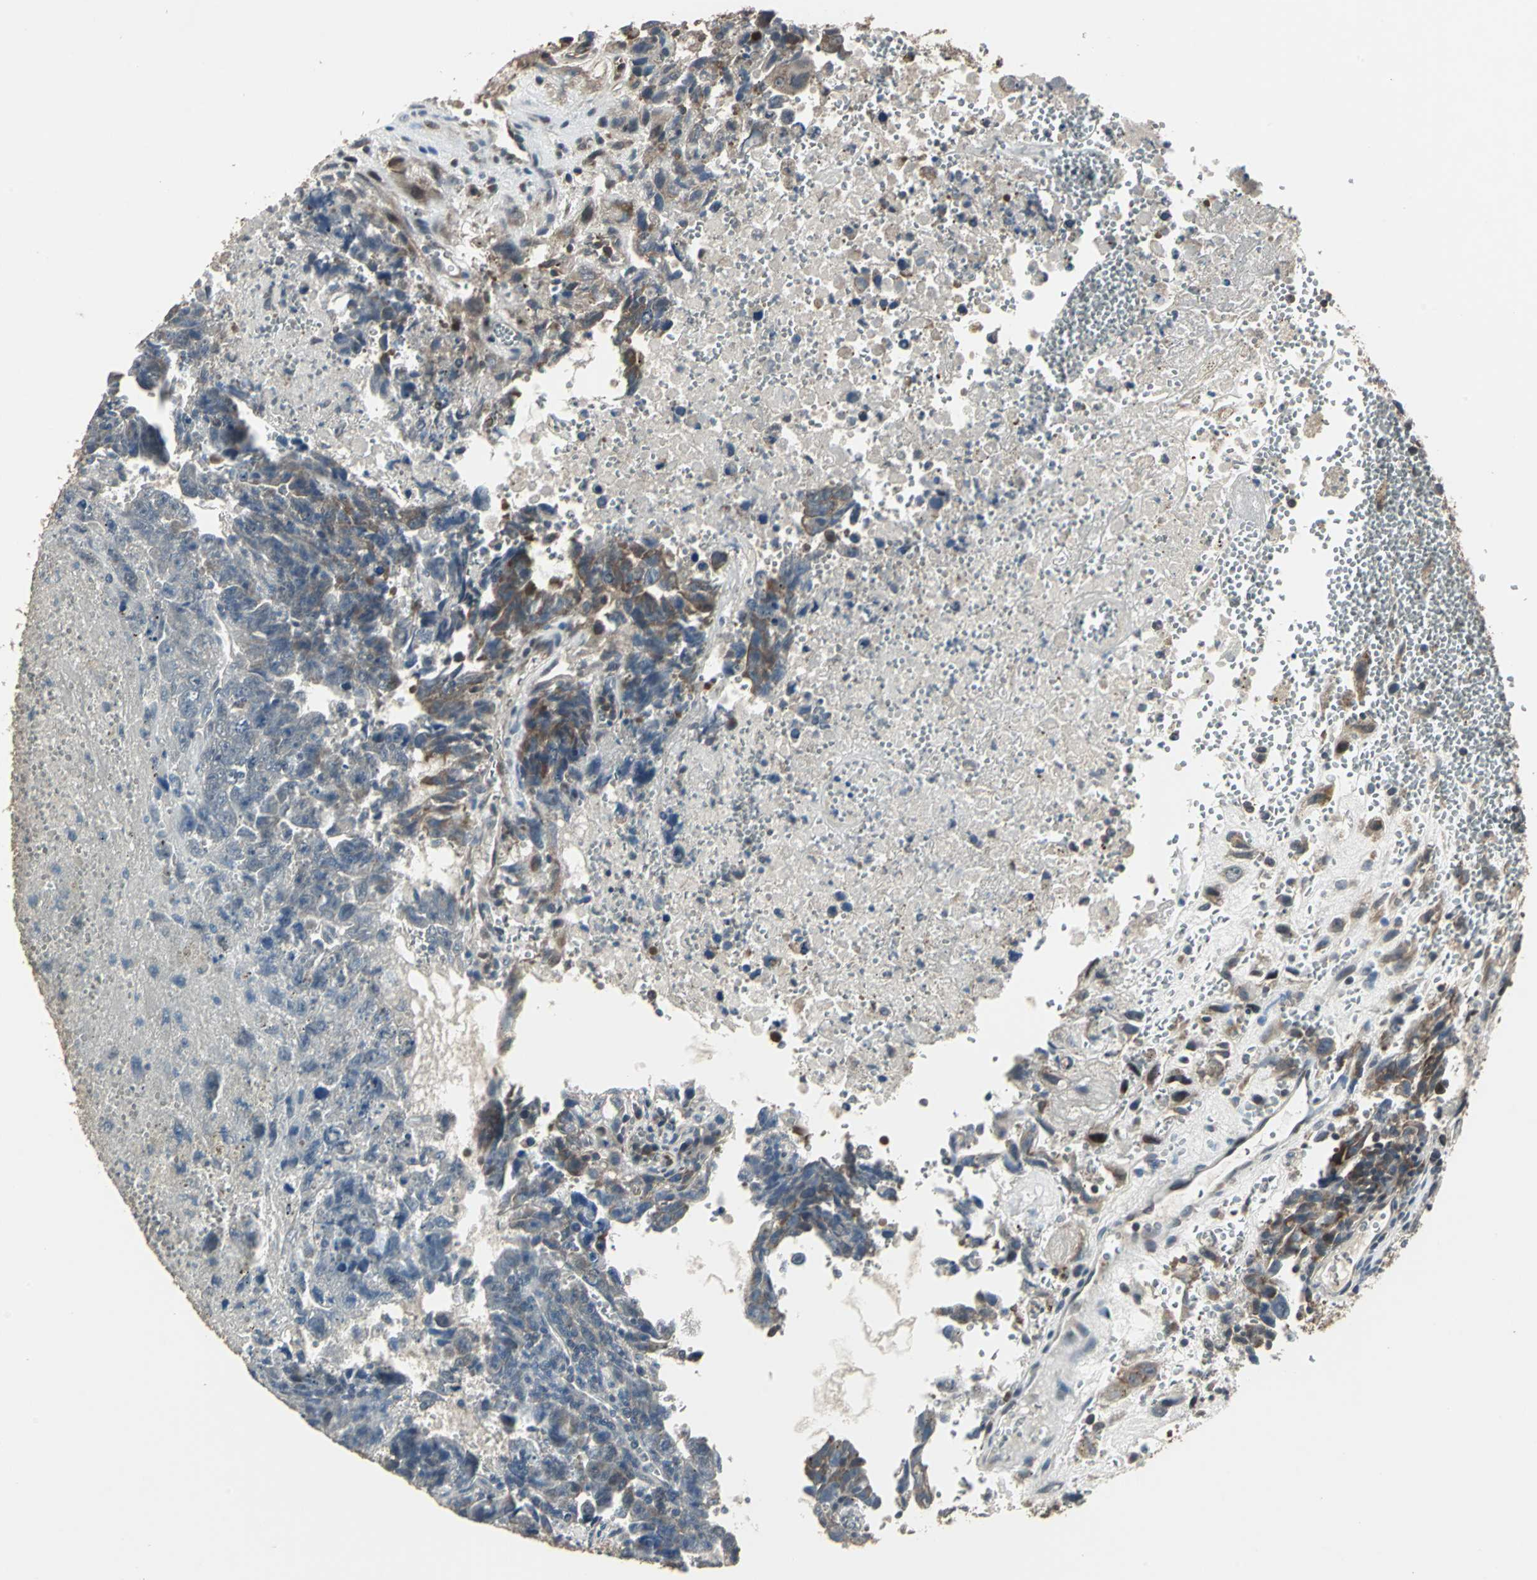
{"staining": {"intensity": "moderate", "quantity": "25%-75%", "location": "cytoplasmic/membranous"}, "tissue": "testis cancer", "cell_type": "Tumor cells", "image_type": "cancer", "snomed": [{"axis": "morphology", "description": "Carcinoma, Embryonal, NOS"}, {"axis": "topography", "description": "Testis"}], "caption": "IHC staining of testis cancer, which shows medium levels of moderate cytoplasmic/membranous staining in about 25%-75% of tumor cells indicating moderate cytoplasmic/membranous protein staining. The staining was performed using DAB (3,3'-diaminobenzidine) (brown) for protein detection and nuclei were counterstained in hematoxylin (blue).", "gene": "PFDN1", "patient": {"sex": "male", "age": 28}}